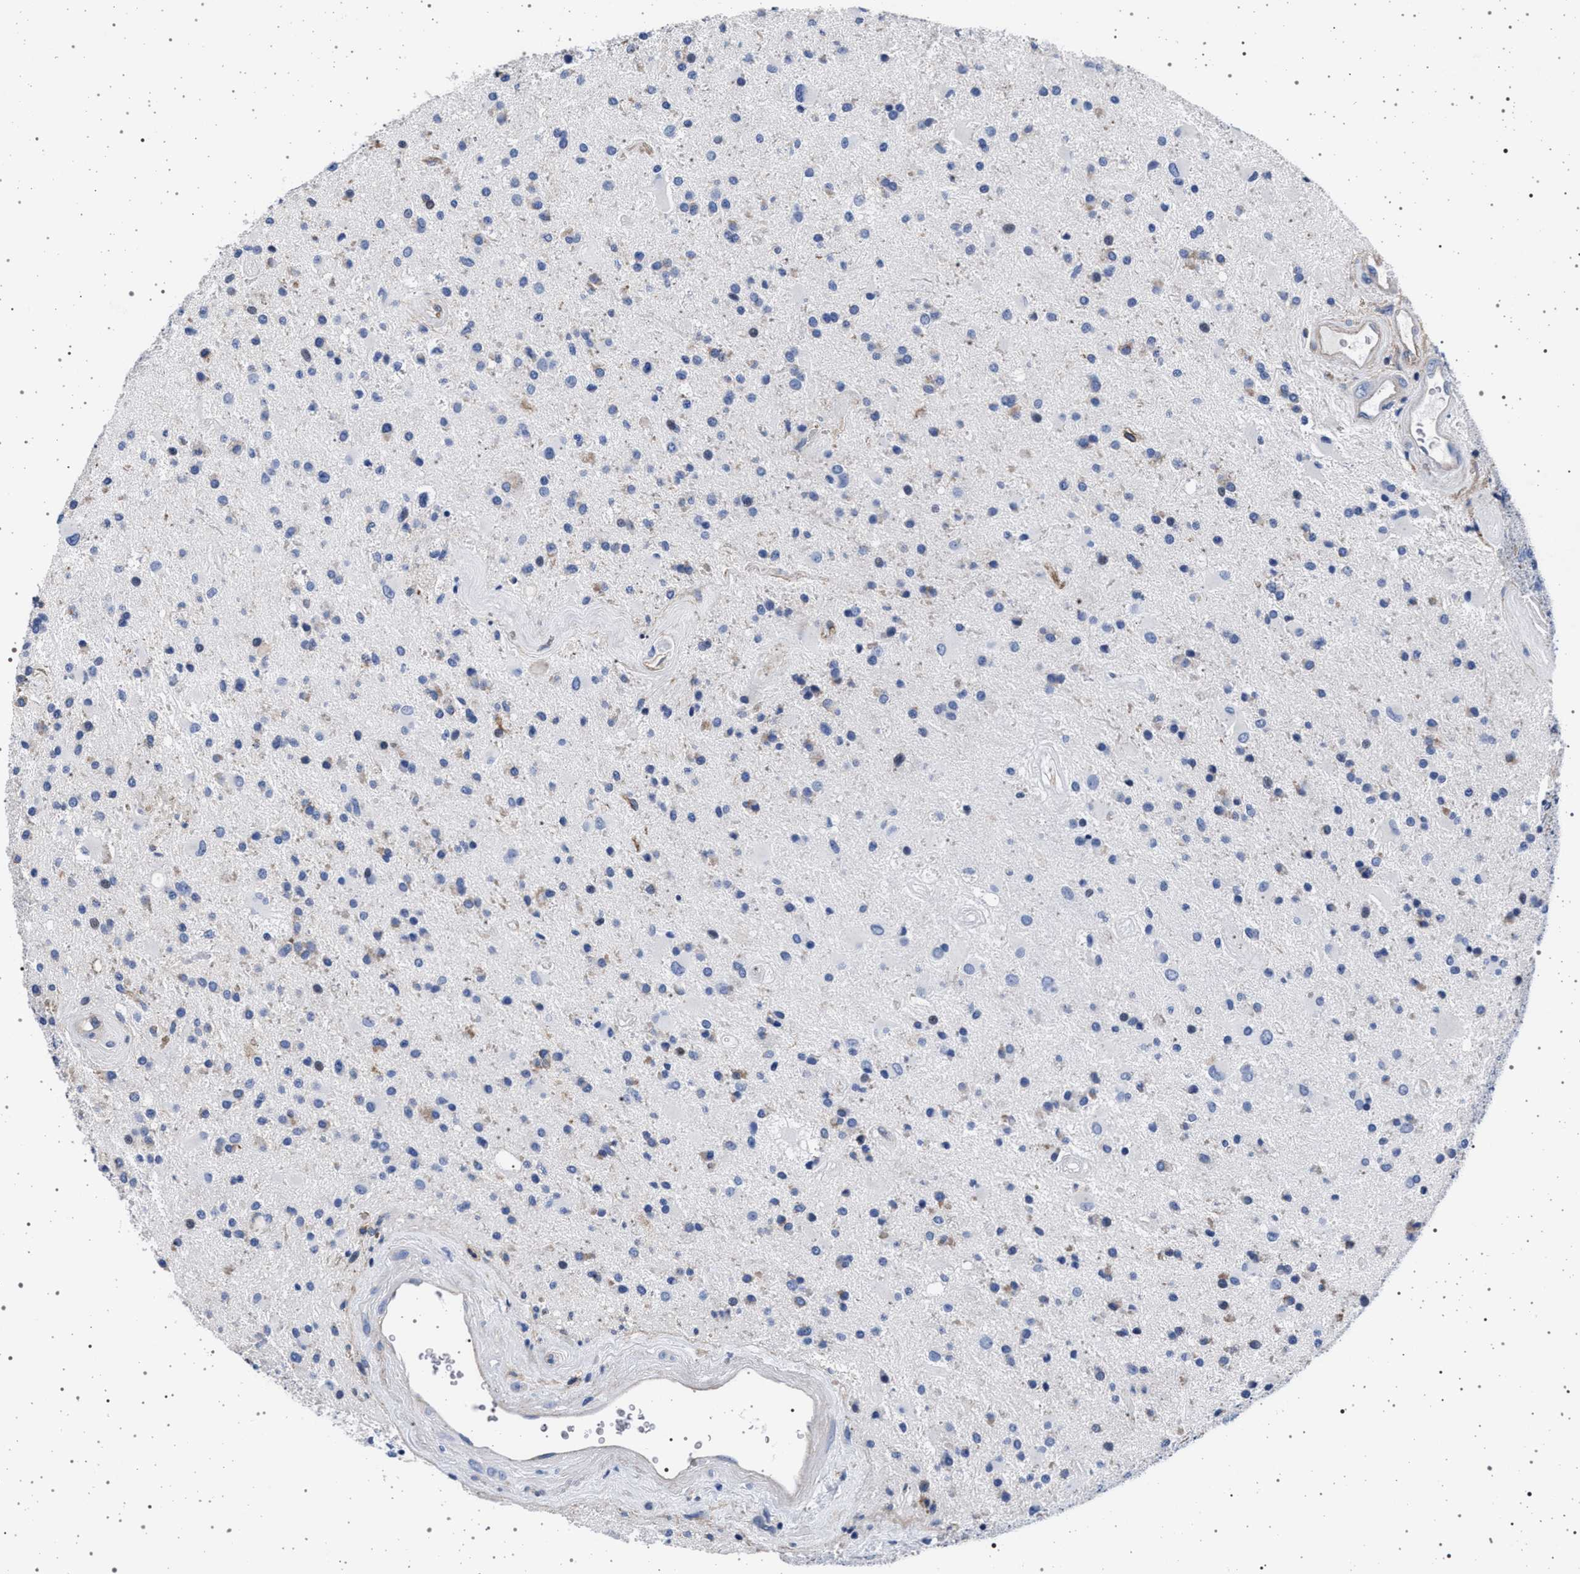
{"staining": {"intensity": "negative", "quantity": "none", "location": "none"}, "tissue": "glioma", "cell_type": "Tumor cells", "image_type": "cancer", "snomed": [{"axis": "morphology", "description": "Glioma, malignant, Low grade"}, {"axis": "topography", "description": "Brain"}], "caption": "Glioma stained for a protein using immunohistochemistry displays no expression tumor cells.", "gene": "SLC9A1", "patient": {"sex": "male", "age": 58}}